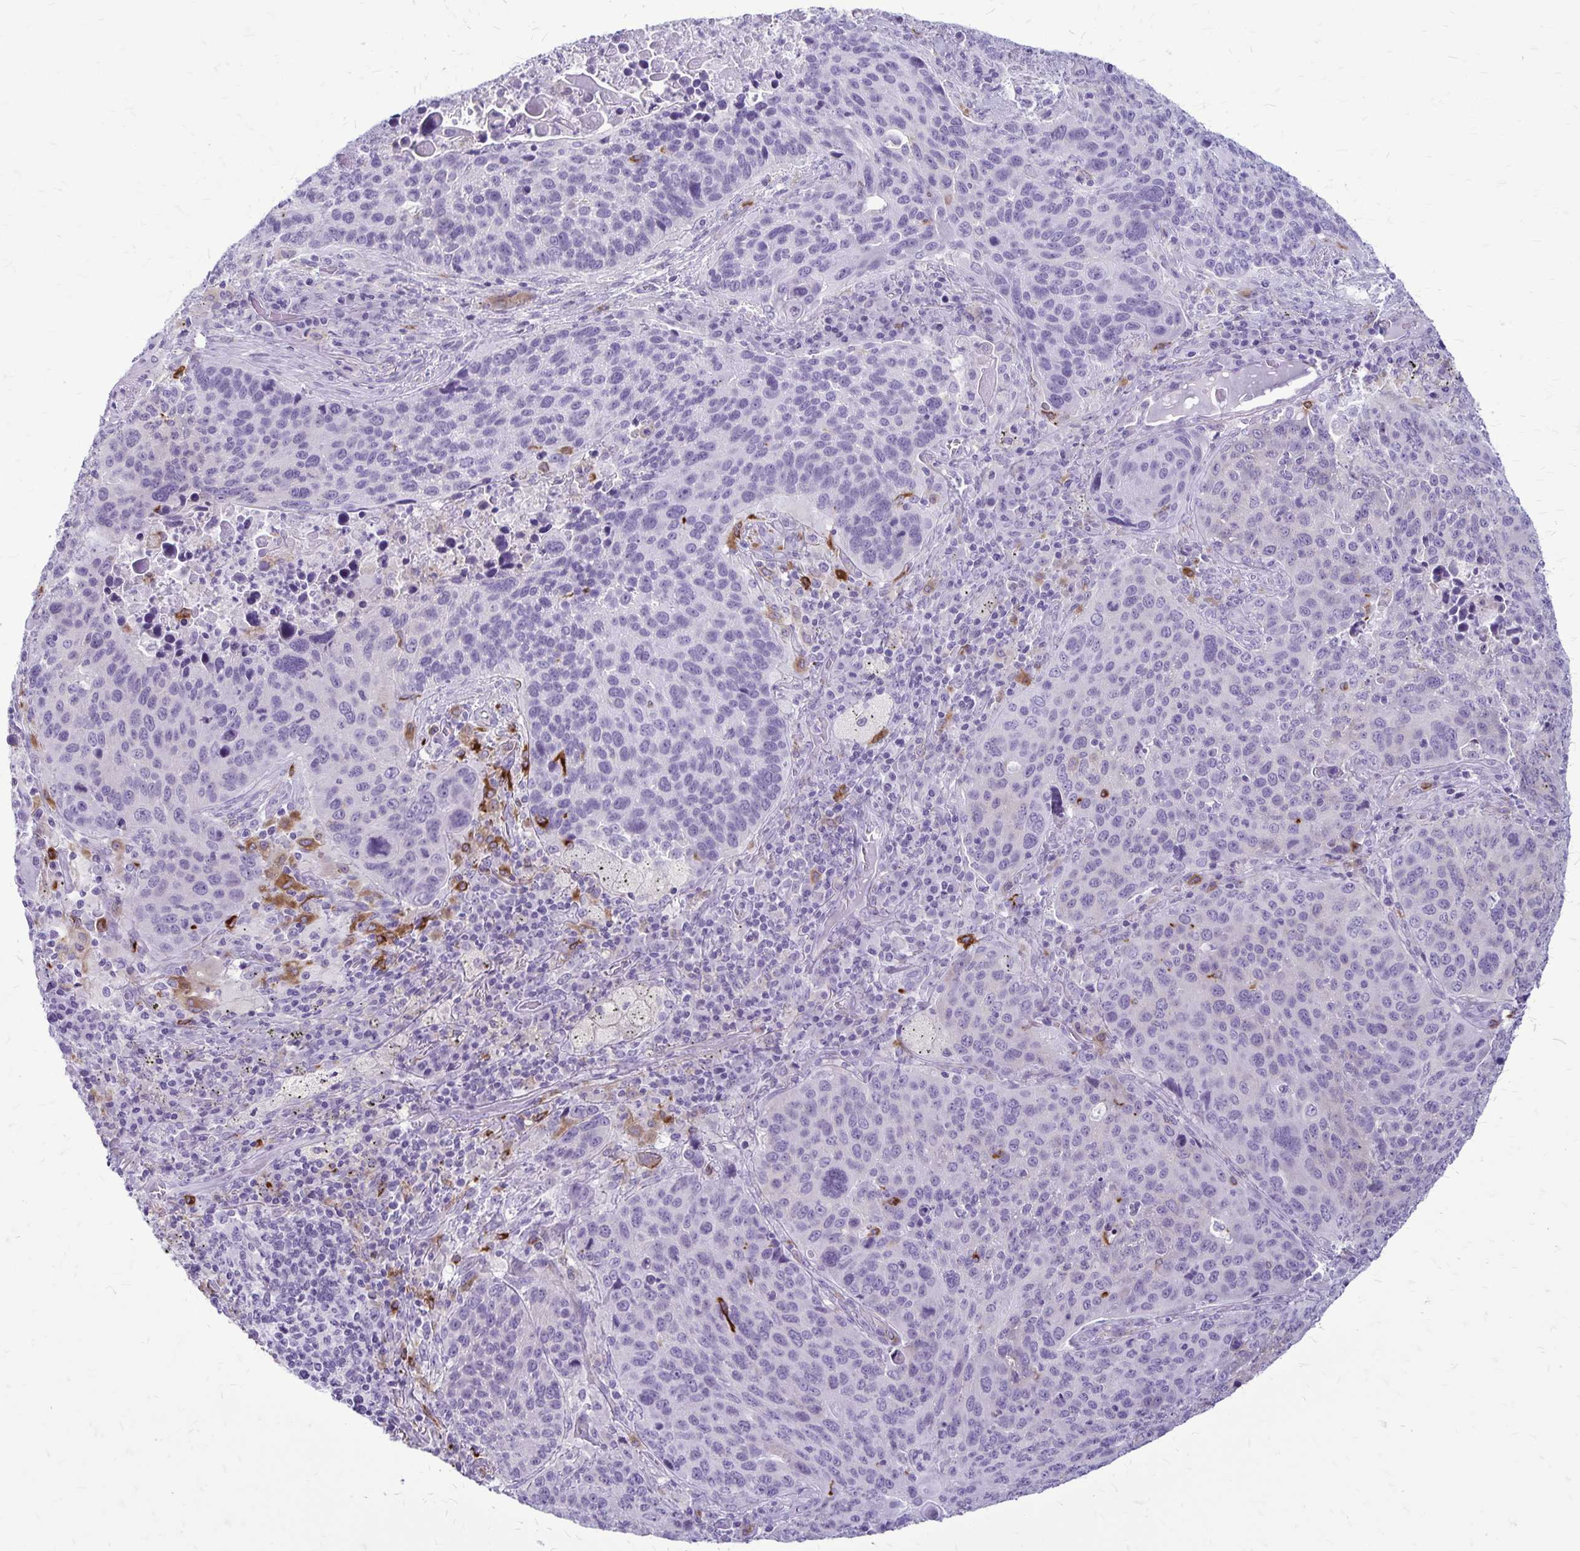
{"staining": {"intensity": "negative", "quantity": "none", "location": "none"}, "tissue": "lung cancer", "cell_type": "Tumor cells", "image_type": "cancer", "snomed": [{"axis": "morphology", "description": "Squamous cell carcinoma, NOS"}, {"axis": "topography", "description": "Lung"}], "caption": "Lung squamous cell carcinoma was stained to show a protein in brown. There is no significant staining in tumor cells.", "gene": "RTN1", "patient": {"sex": "male", "age": 68}}